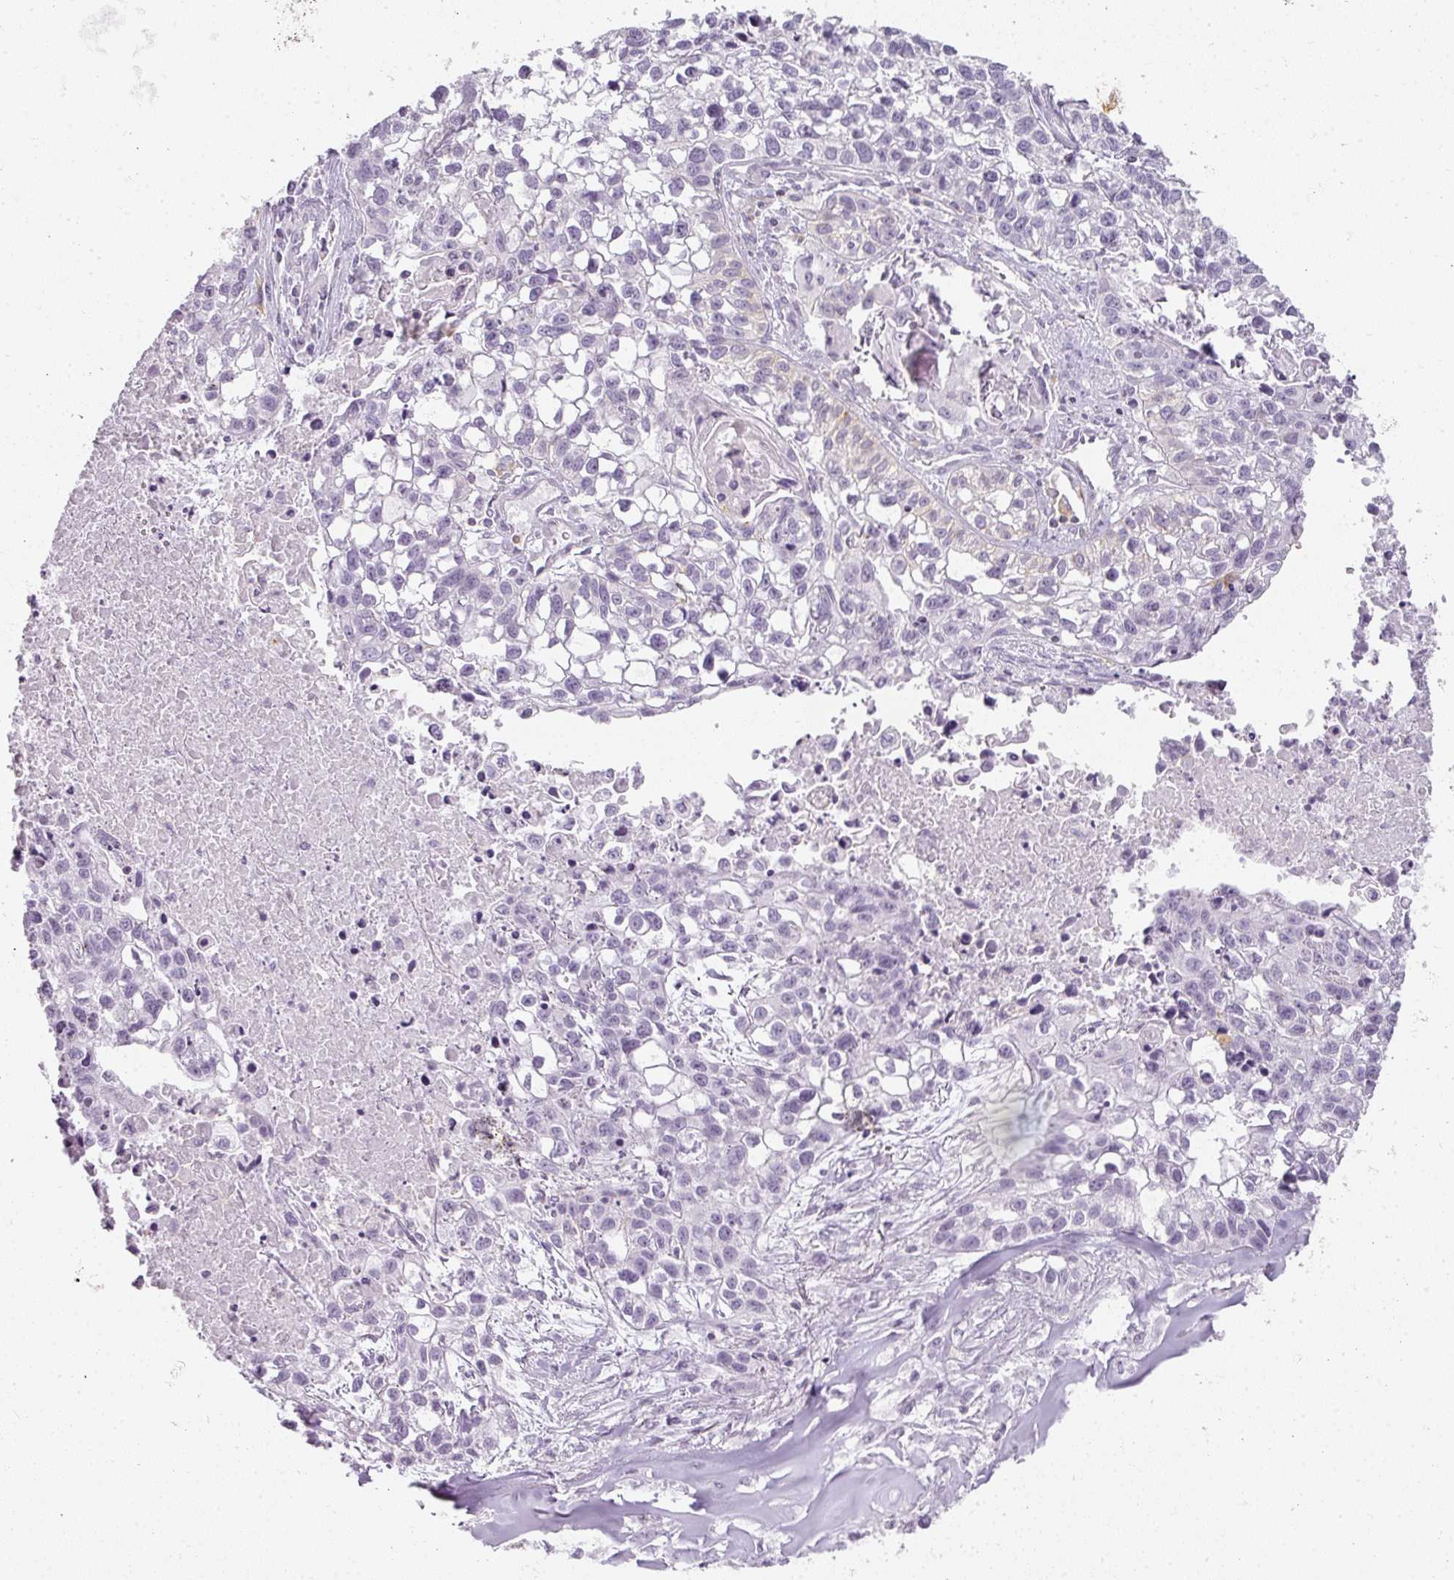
{"staining": {"intensity": "negative", "quantity": "none", "location": "none"}, "tissue": "lung cancer", "cell_type": "Tumor cells", "image_type": "cancer", "snomed": [{"axis": "morphology", "description": "Squamous cell carcinoma, NOS"}, {"axis": "topography", "description": "Lung"}], "caption": "A histopathology image of human lung cancer is negative for staining in tumor cells.", "gene": "TMEM42", "patient": {"sex": "male", "age": 74}}